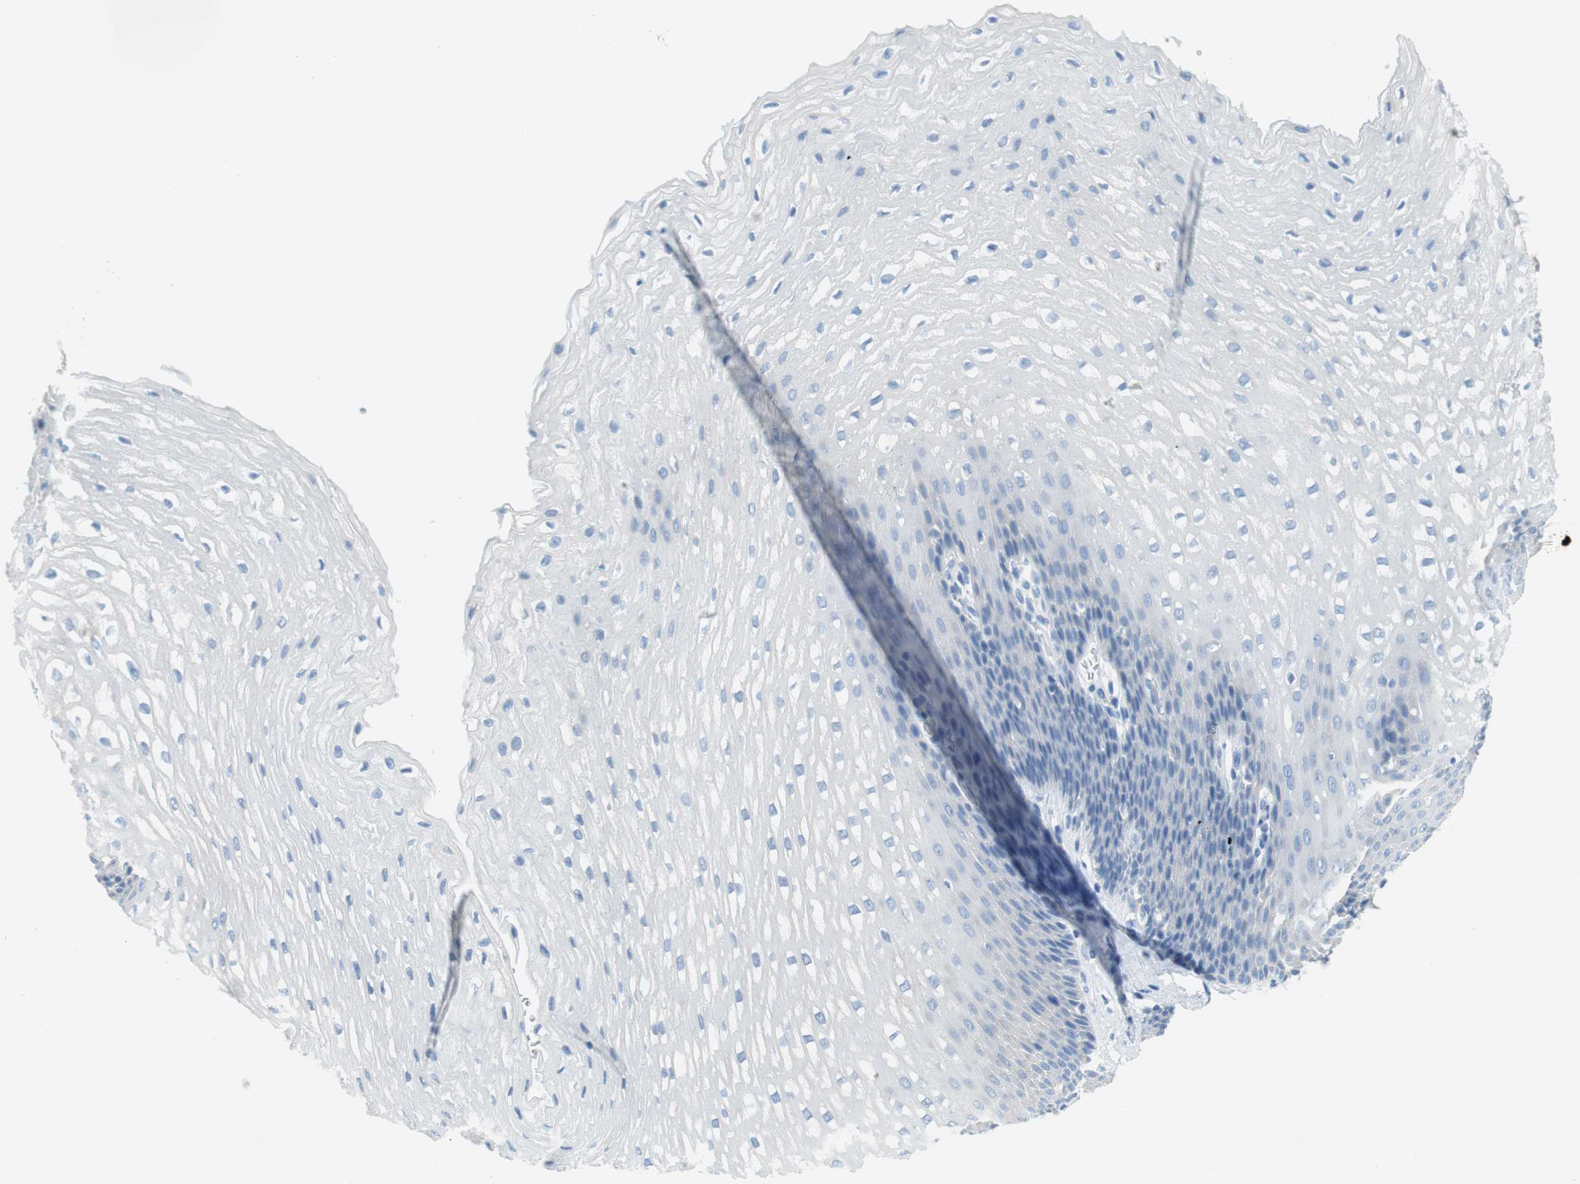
{"staining": {"intensity": "negative", "quantity": "none", "location": "none"}, "tissue": "esophagus", "cell_type": "Squamous epithelial cells", "image_type": "normal", "snomed": [{"axis": "morphology", "description": "Normal tissue, NOS"}, {"axis": "topography", "description": "Esophagus"}], "caption": "IHC of benign human esophagus exhibits no staining in squamous epithelial cells.", "gene": "MYH1", "patient": {"sex": "male", "age": 48}}